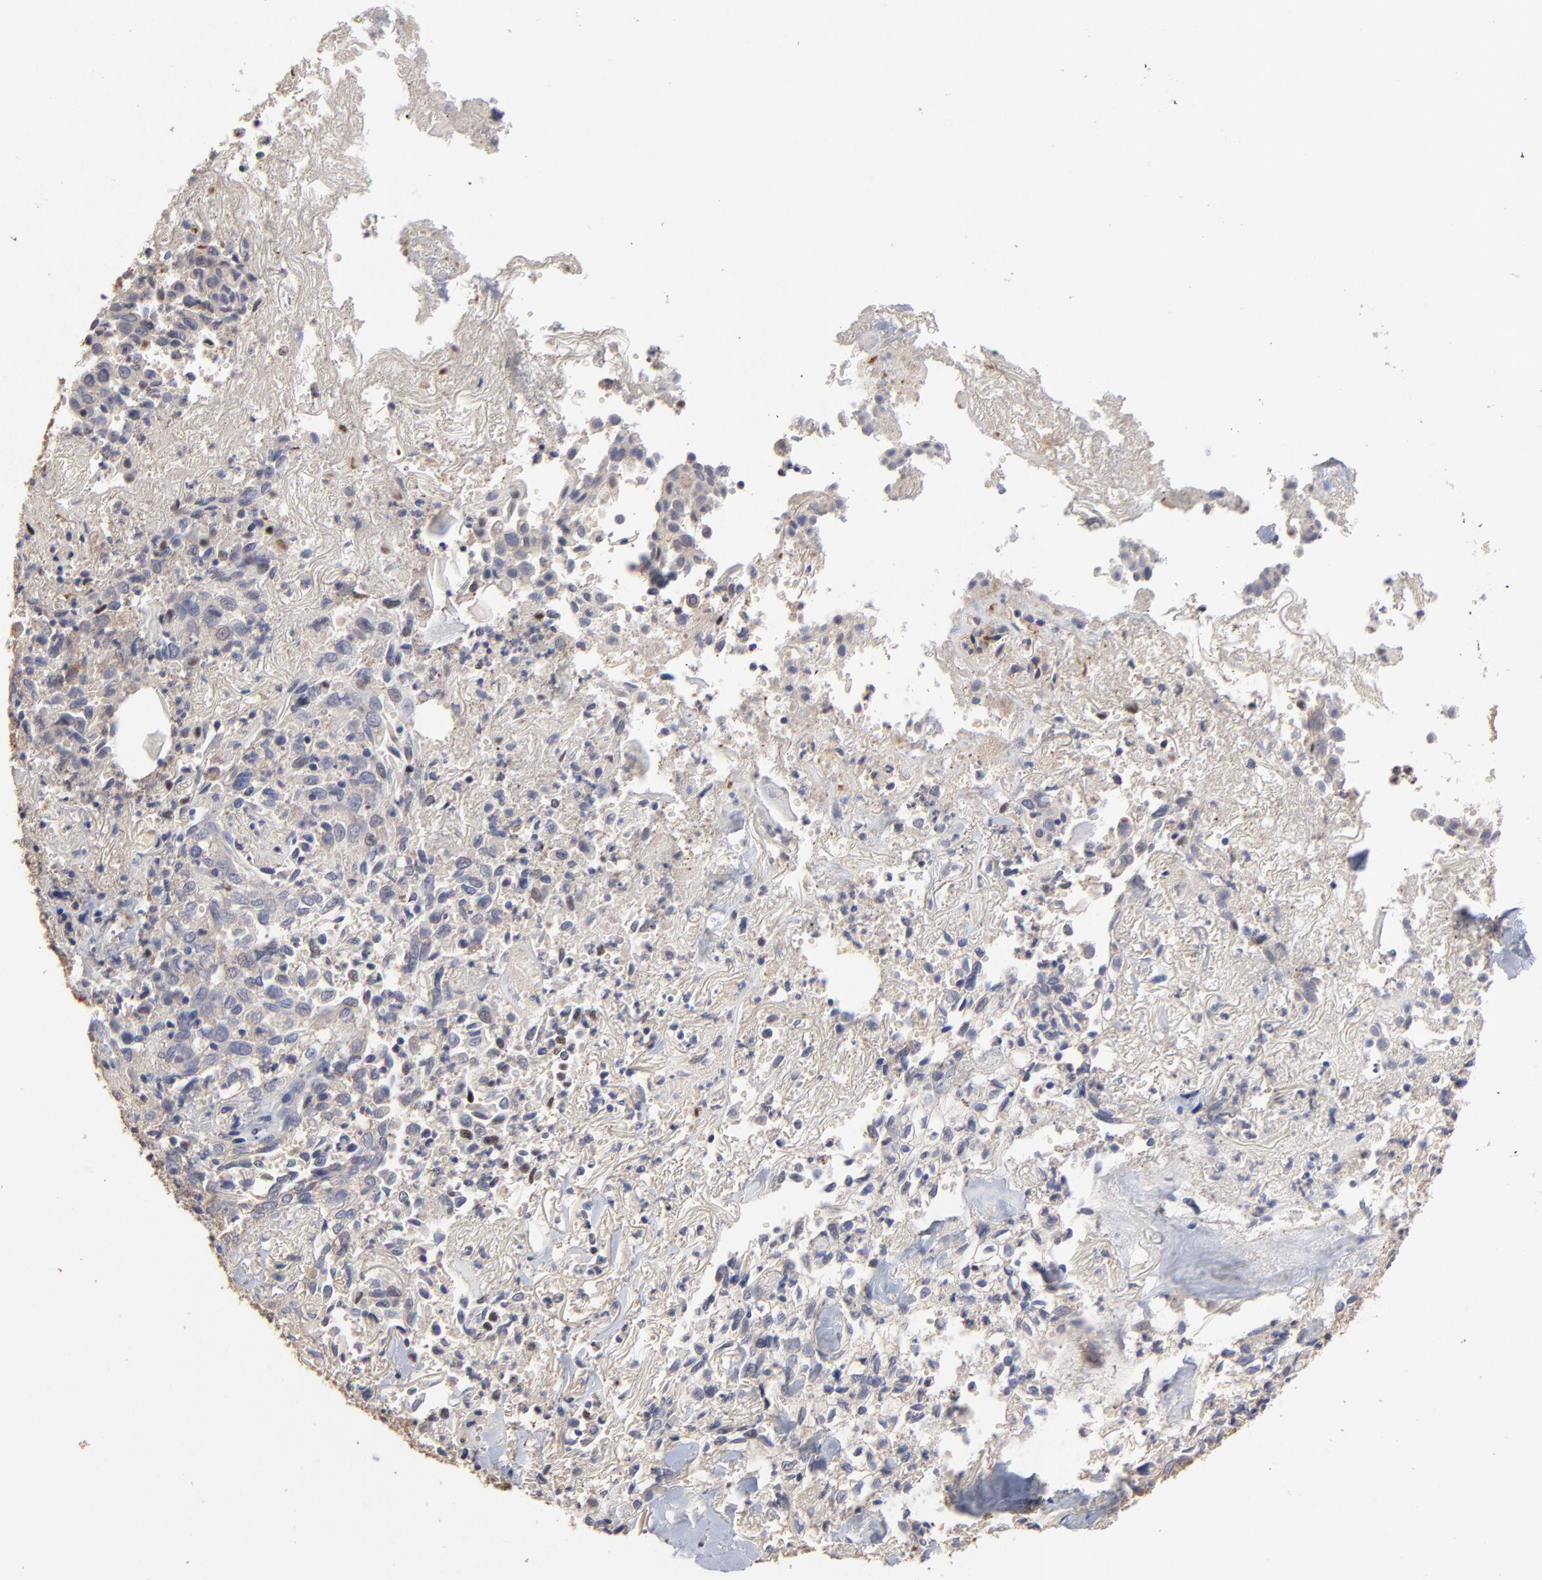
{"staining": {"intensity": "moderate", "quantity": ">75%", "location": "cytoplasmic/membranous"}, "tissue": "skin cancer", "cell_type": "Tumor cells", "image_type": "cancer", "snomed": [{"axis": "morphology", "description": "Squamous cell carcinoma, NOS"}, {"axis": "topography", "description": "Skin"}], "caption": "This is an image of immunohistochemistry staining of skin squamous cell carcinoma, which shows moderate staining in the cytoplasmic/membranous of tumor cells.", "gene": "TANGO2", "patient": {"sex": "male", "age": 65}}